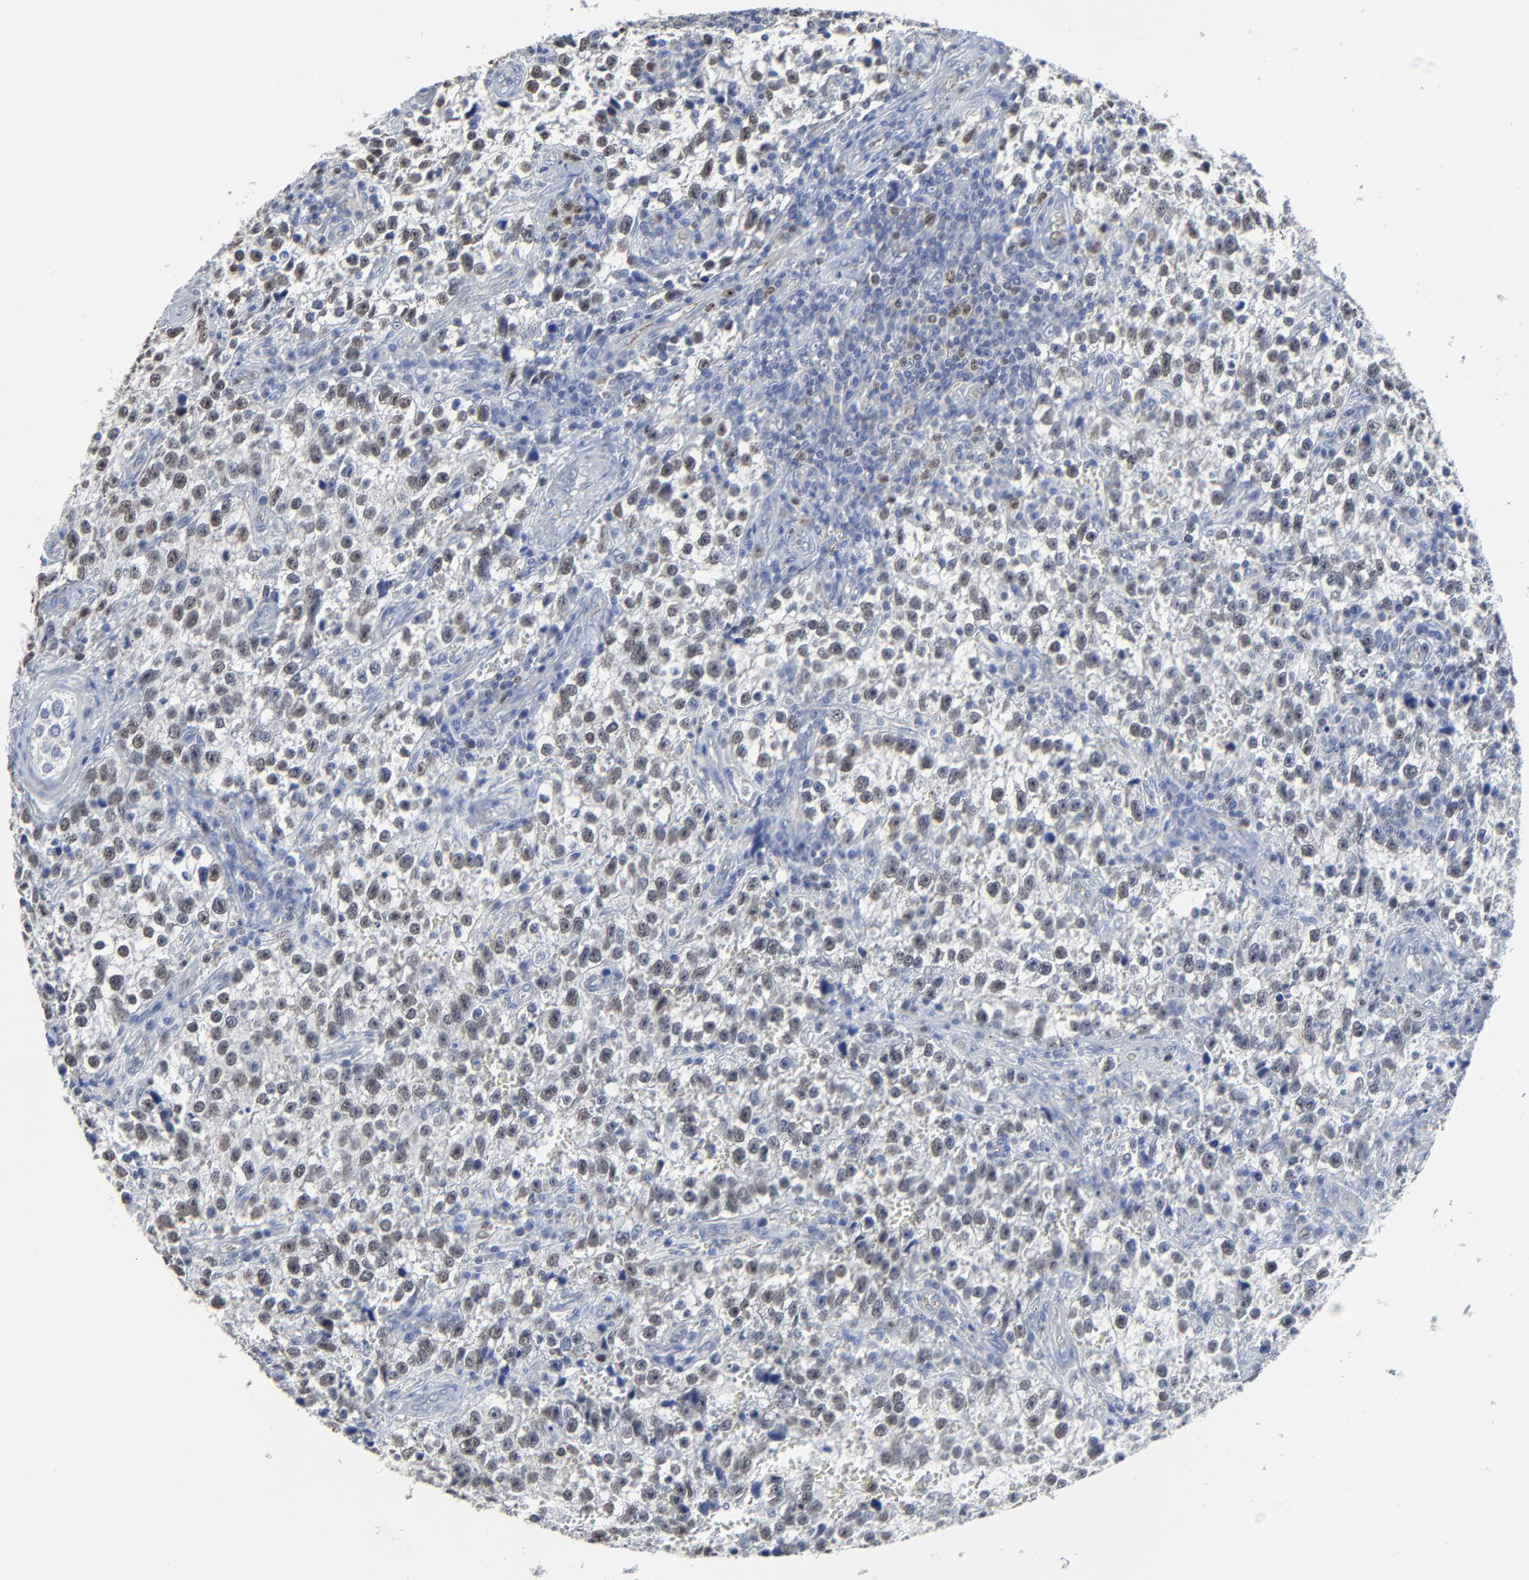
{"staining": {"intensity": "weak", "quantity": "<25%", "location": "nuclear"}, "tissue": "testis cancer", "cell_type": "Tumor cells", "image_type": "cancer", "snomed": [{"axis": "morphology", "description": "Seminoma, NOS"}, {"axis": "topography", "description": "Testis"}], "caption": "An immunohistochemistry photomicrograph of testis cancer (seminoma) is shown. There is no staining in tumor cells of testis cancer (seminoma).", "gene": "BIRC3", "patient": {"sex": "male", "age": 38}}